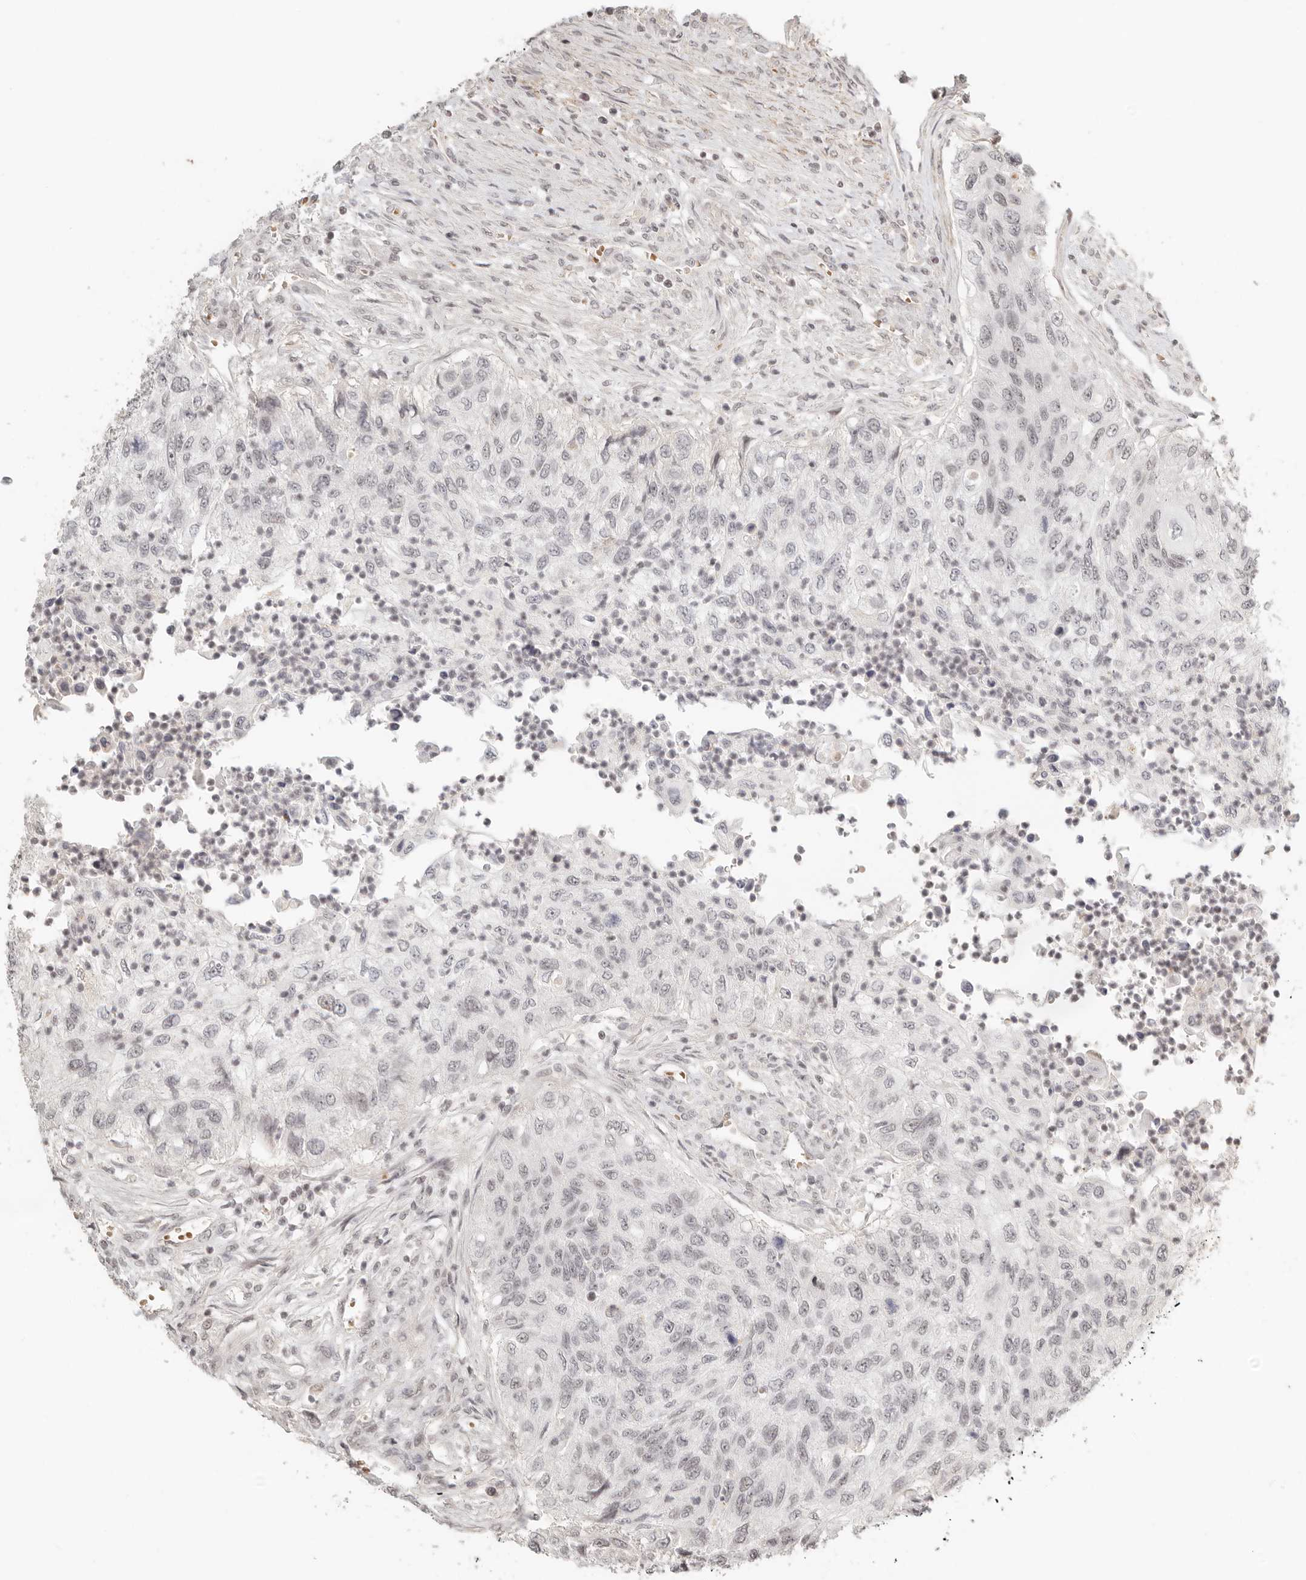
{"staining": {"intensity": "negative", "quantity": "none", "location": "none"}, "tissue": "urothelial cancer", "cell_type": "Tumor cells", "image_type": "cancer", "snomed": [{"axis": "morphology", "description": "Urothelial carcinoma, High grade"}, {"axis": "topography", "description": "Urinary bladder"}], "caption": "The micrograph exhibits no staining of tumor cells in urothelial cancer.", "gene": "GABPA", "patient": {"sex": "female", "age": 60}}